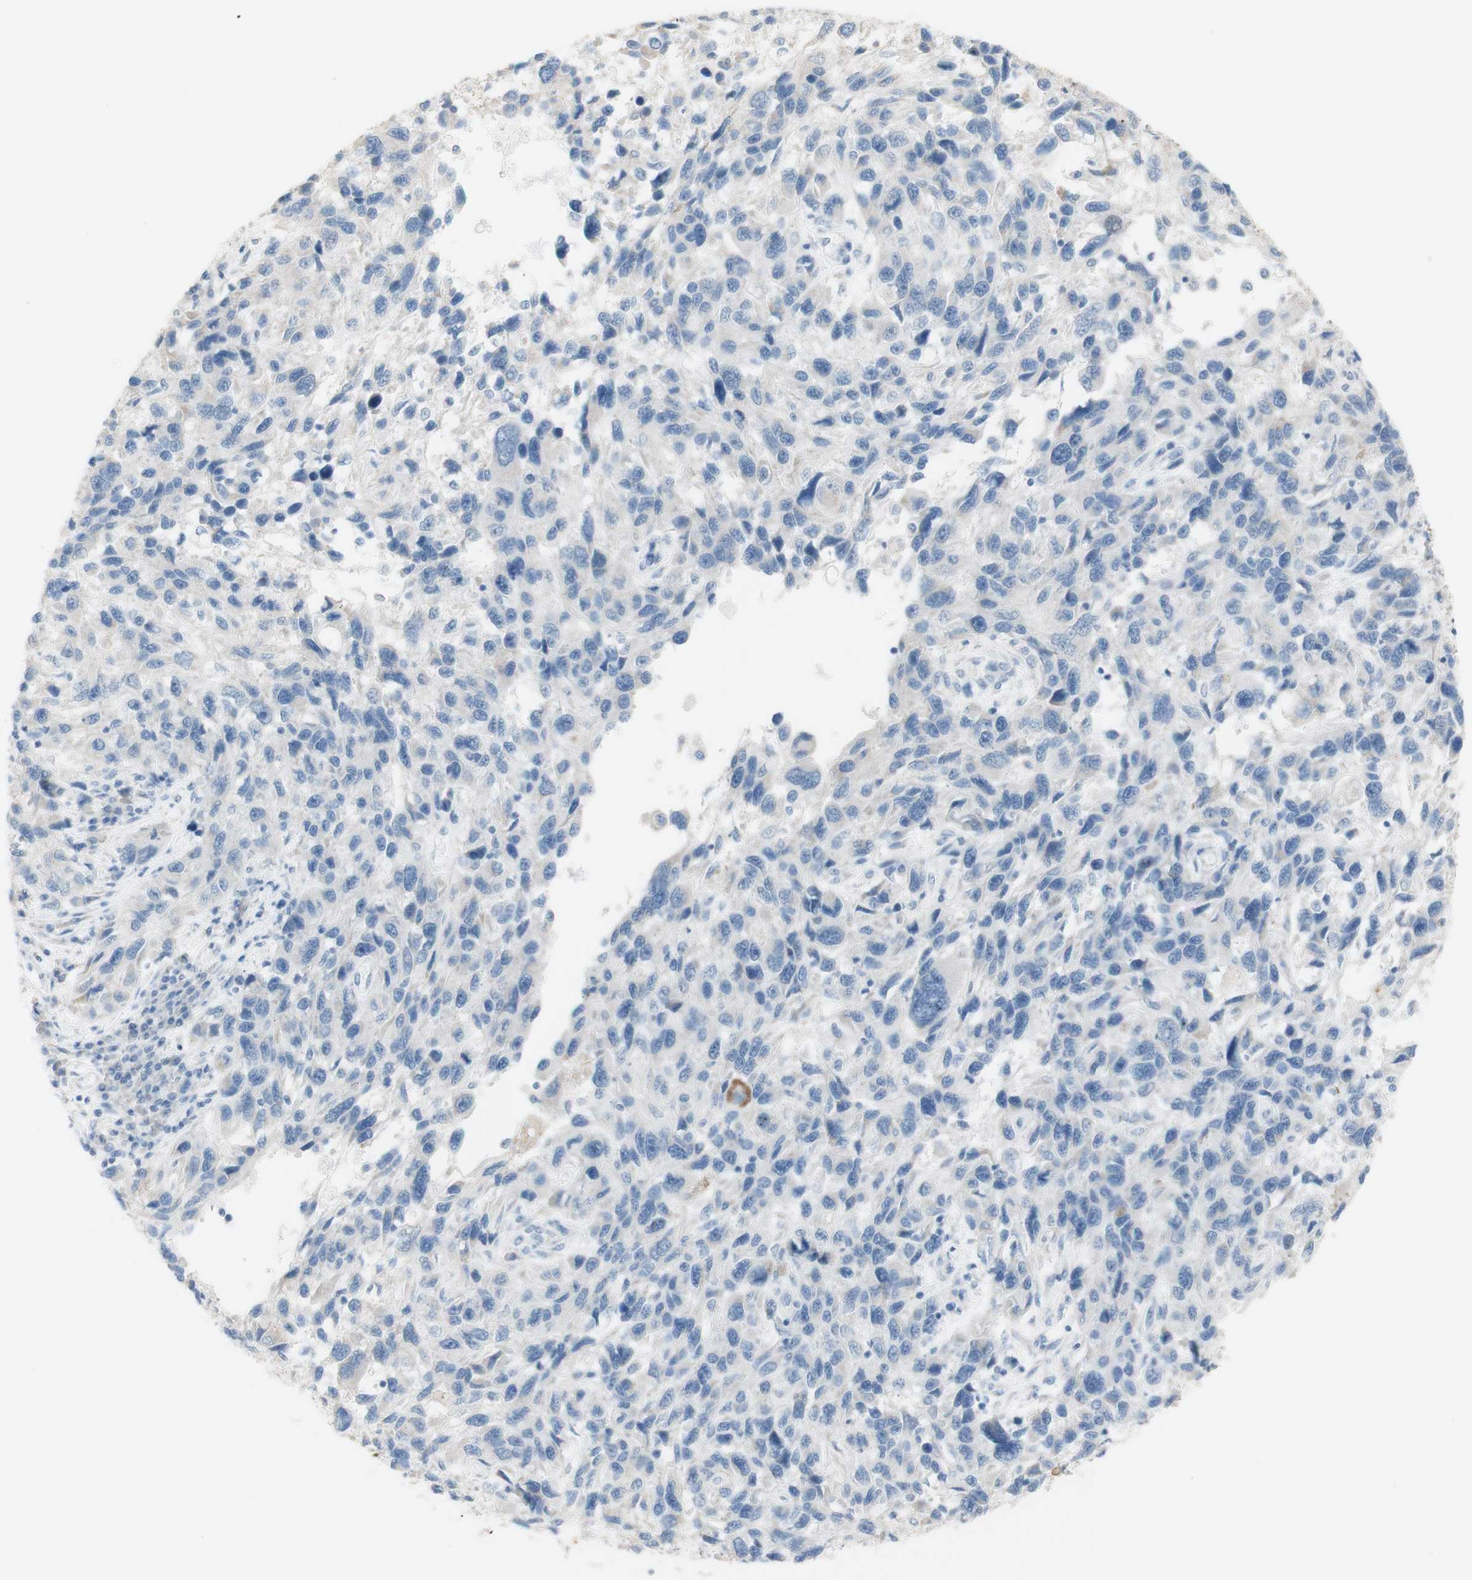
{"staining": {"intensity": "negative", "quantity": "none", "location": "none"}, "tissue": "melanoma", "cell_type": "Tumor cells", "image_type": "cancer", "snomed": [{"axis": "morphology", "description": "Malignant melanoma, NOS"}, {"axis": "topography", "description": "Skin"}], "caption": "The image demonstrates no staining of tumor cells in malignant melanoma.", "gene": "ART3", "patient": {"sex": "male", "age": 53}}